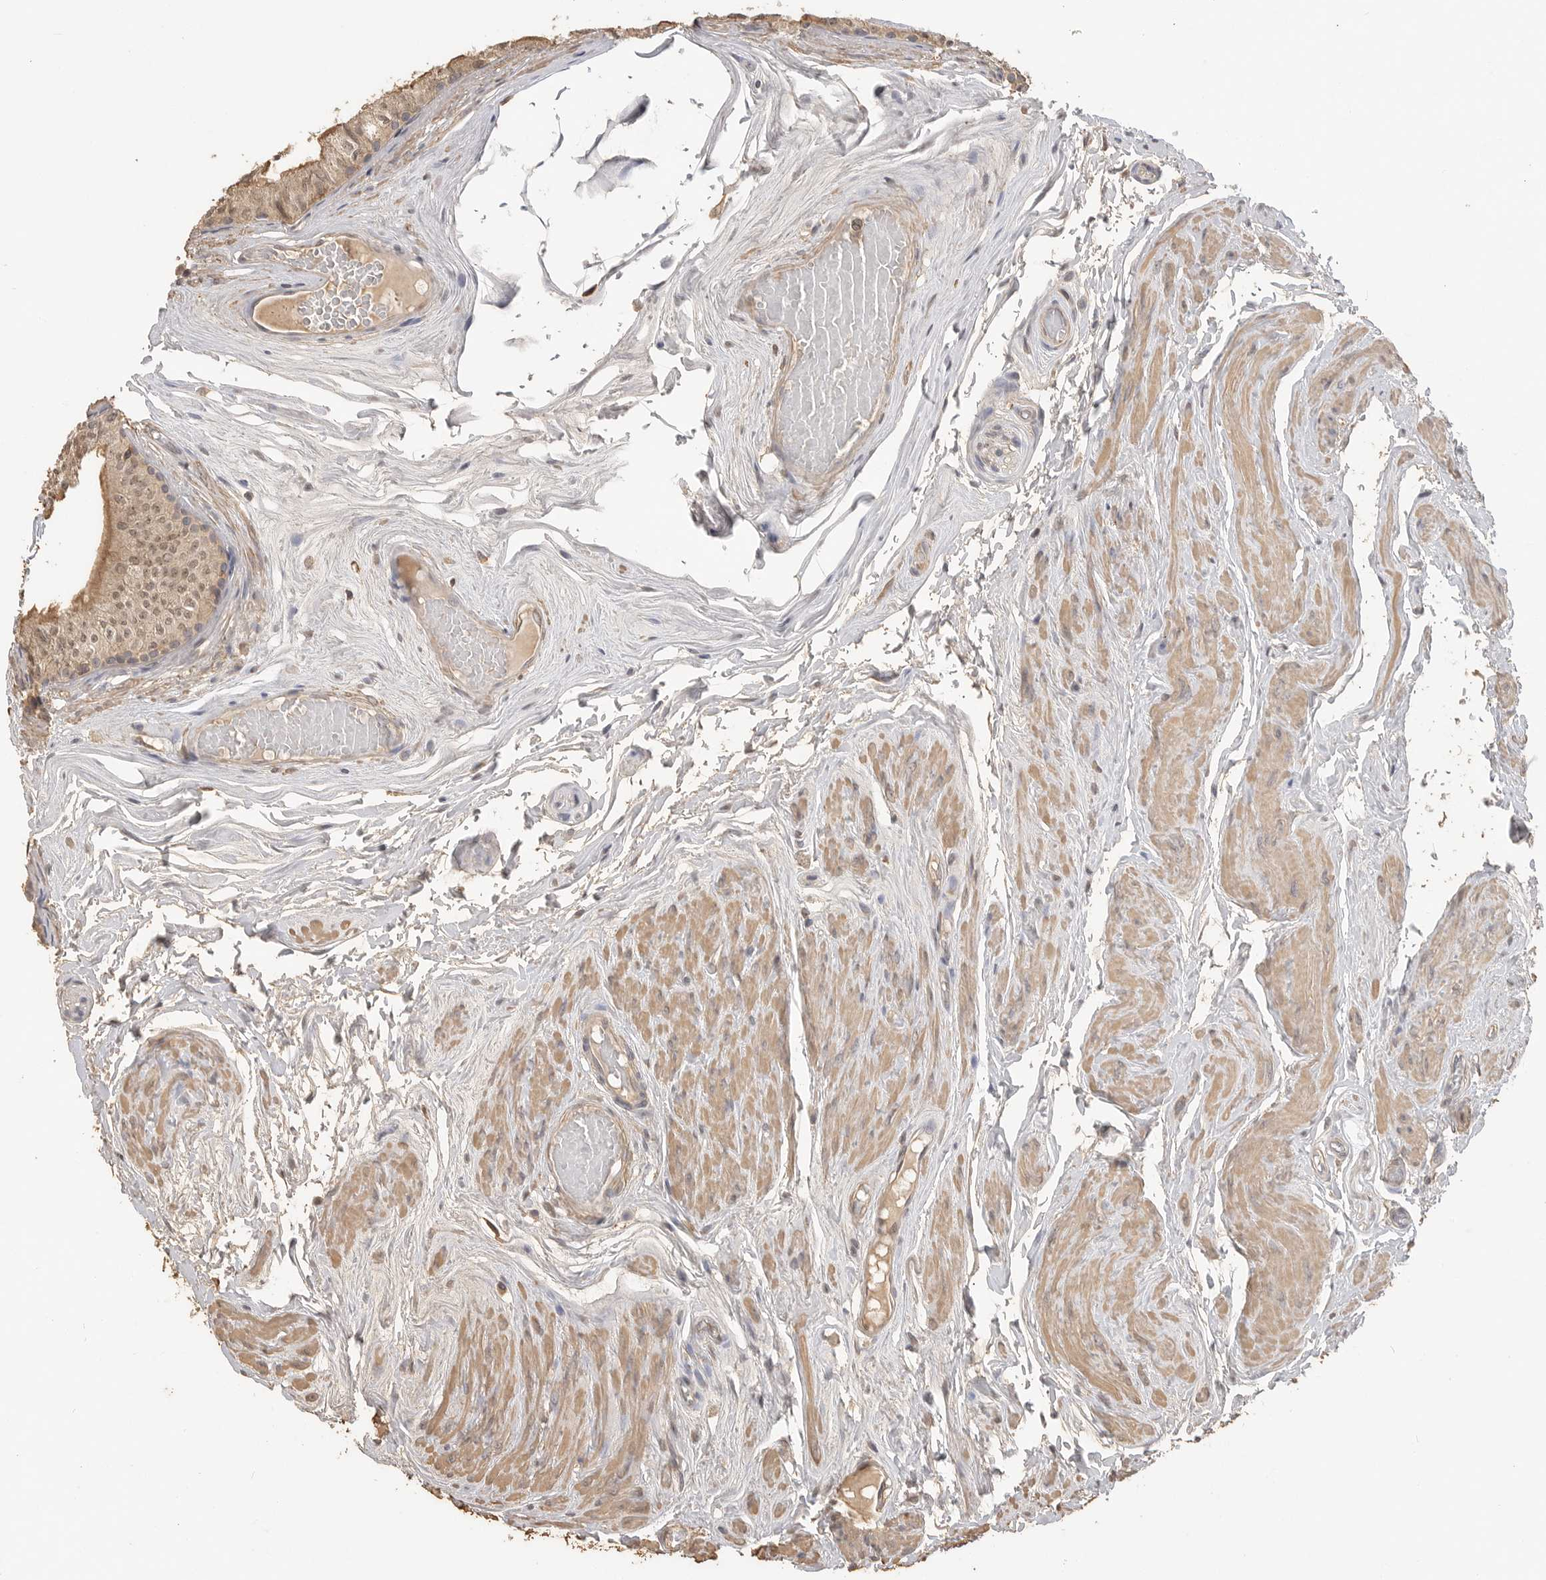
{"staining": {"intensity": "weak", "quantity": ">75%", "location": "cytoplasmic/membranous,nuclear"}, "tissue": "epididymis", "cell_type": "Glandular cells", "image_type": "normal", "snomed": [{"axis": "morphology", "description": "Normal tissue, NOS"}, {"axis": "topography", "description": "Epididymis"}], "caption": "Protein staining of normal epididymis displays weak cytoplasmic/membranous,nuclear expression in approximately >75% of glandular cells. The staining was performed using DAB (3,3'-diaminobenzidine) to visualize the protein expression in brown, while the nuclei were stained in blue with hematoxylin (Magnification: 20x).", "gene": "MAP2K1", "patient": {"sex": "male", "age": 79}}